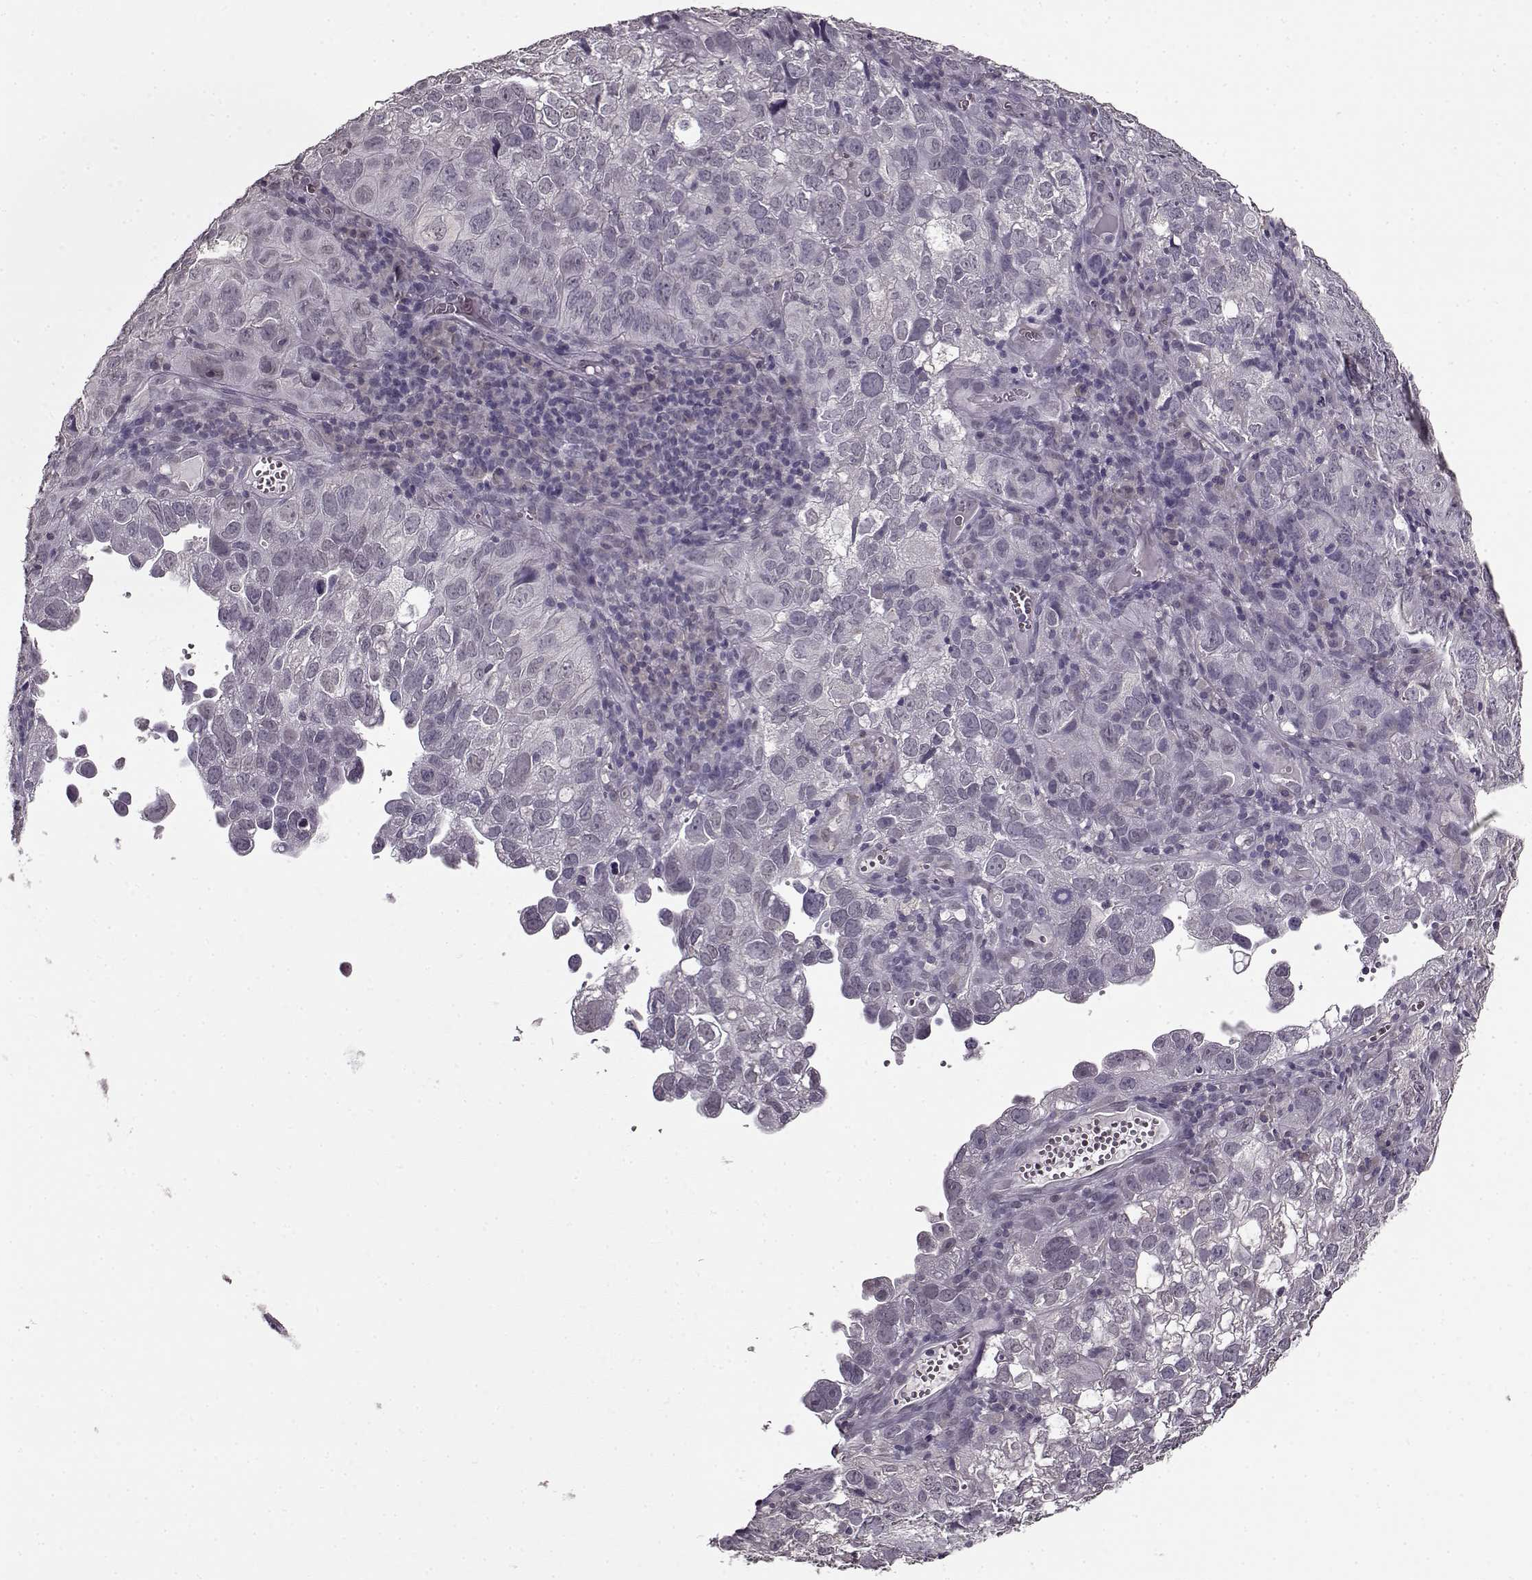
{"staining": {"intensity": "negative", "quantity": "none", "location": "none"}, "tissue": "cervical cancer", "cell_type": "Tumor cells", "image_type": "cancer", "snomed": [{"axis": "morphology", "description": "Squamous cell carcinoma, NOS"}, {"axis": "topography", "description": "Cervix"}], "caption": "Immunohistochemistry (IHC) micrograph of neoplastic tissue: cervical cancer (squamous cell carcinoma) stained with DAB demonstrates no significant protein expression in tumor cells. Nuclei are stained in blue.", "gene": "RP1L1", "patient": {"sex": "female", "age": 55}}